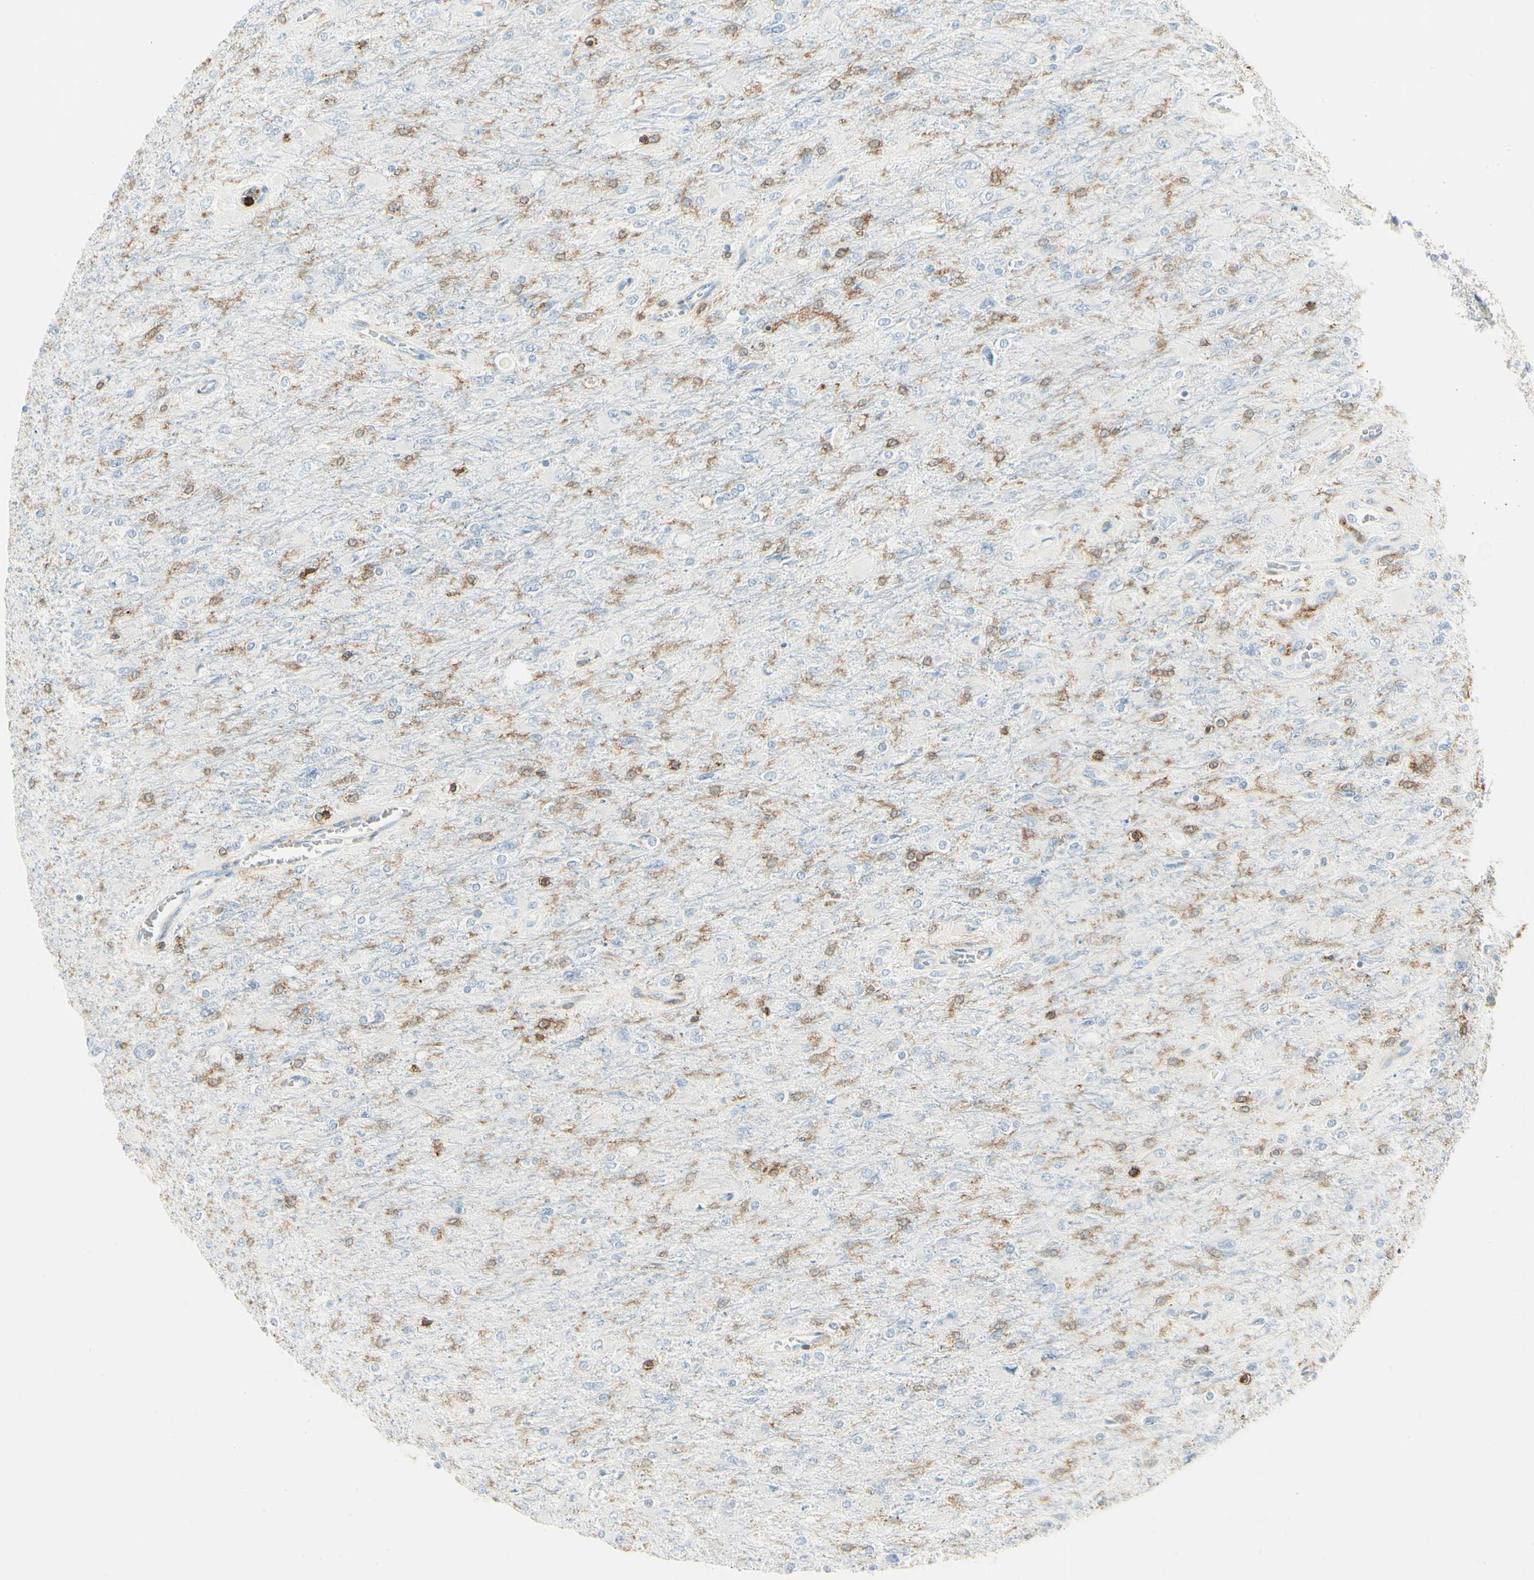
{"staining": {"intensity": "negative", "quantity": "none", "location": "none"}, "tissue": "glioma", "cell_type": "Tumor cells", "image_type": "cancer", "snomed": [{"axis": "morphology", "description": "Glioma, malignant, High grade"}, {"axis": "topography", "description": "Cerebral cortex"}], "caption": "DAB immunohistochemical staining of malignant high-grade glioma displays no significant staining in tumor cells.", "gene": "ITGB2", "patient": {"sex": "female", "age": 36}}